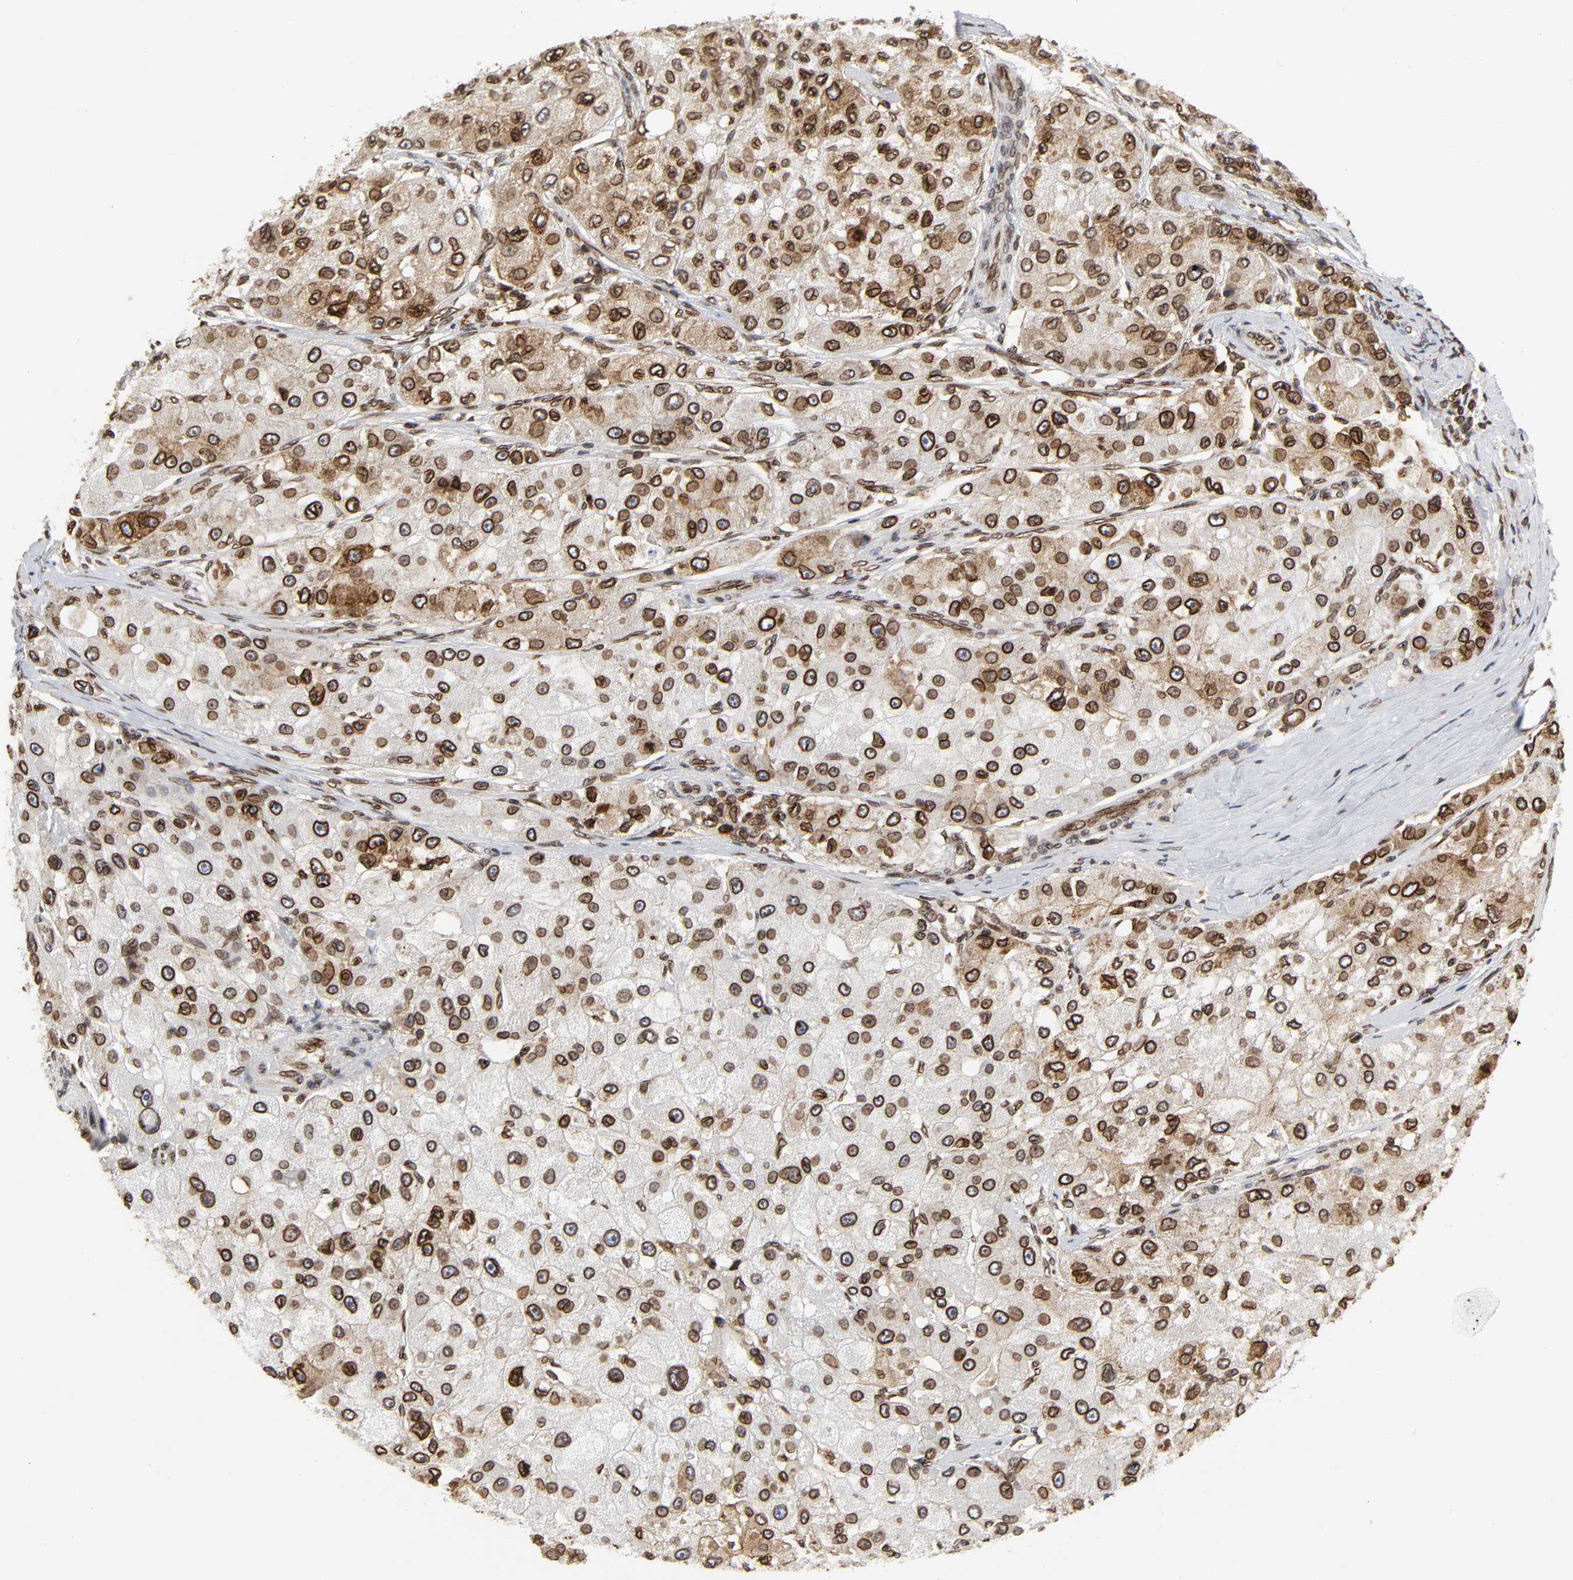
{"staining": {"intensity": "strong", "quantity": ">75%", "location": "cytoplasmic/membranous,nuclear"}, "tissue": "liver cancer", "cell_type": "Tumor cells", "image_type": "cancer", "snomed": [{"axis": "morphology", "description": "Carcinoma, Hepatocellular, NOS"}, {"axis": "topography", "description": "Liver"}], "caption": "Protein staining by immunohistochemistry exhibits strong cytoplasmic/membranous and nuclear expression in about >75% of tumor cells in hepatocellular carcinoma (liver).", "gene": "RANGAP1", "patient": {"sex": "male", "age": 80}}